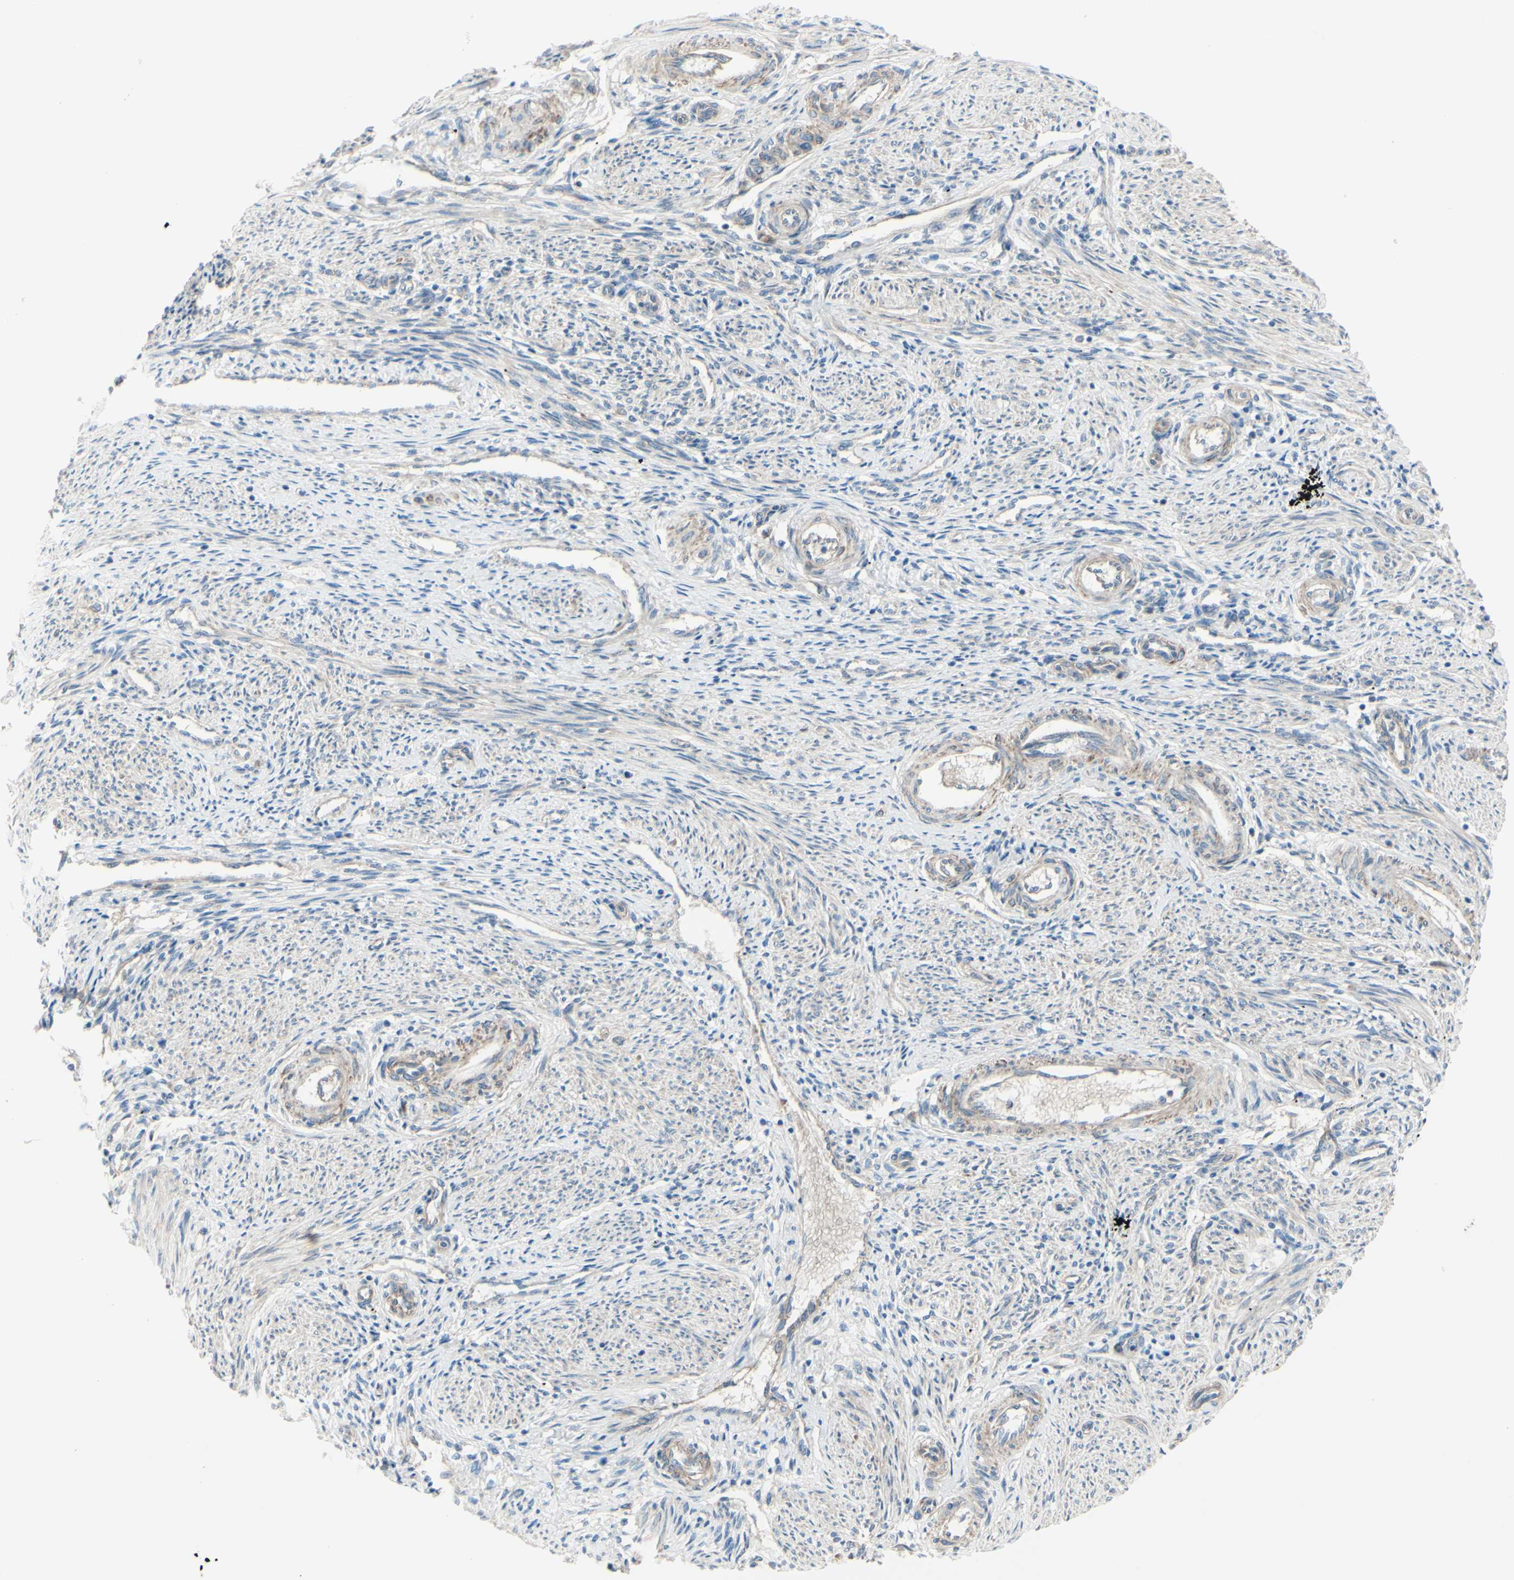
{"staining": {"intensity": "moderate", "quantity": ">75%", "location": "cytoplasmic/membranous"}, "tissue": "endometrium", "cell_type": "Cells in endometrial stroma", "image_type": "normal", "snomed": [{"axis": "morphology", "description": "Normal tissue, NOS"}, {"axis": "topography", "description": "Endometrium"}], "caption": "Moderate cytoplasmic/membranous protein staining is present in about >75% of cells in endometrial stroma in endometrium. (DAB (3,3'-diaminobenzidine) IHC, brown staining for protein, blue staining for nuclei).", "gene": "PCDHGA10", "patient": {"sex": "female", "age": 42}}